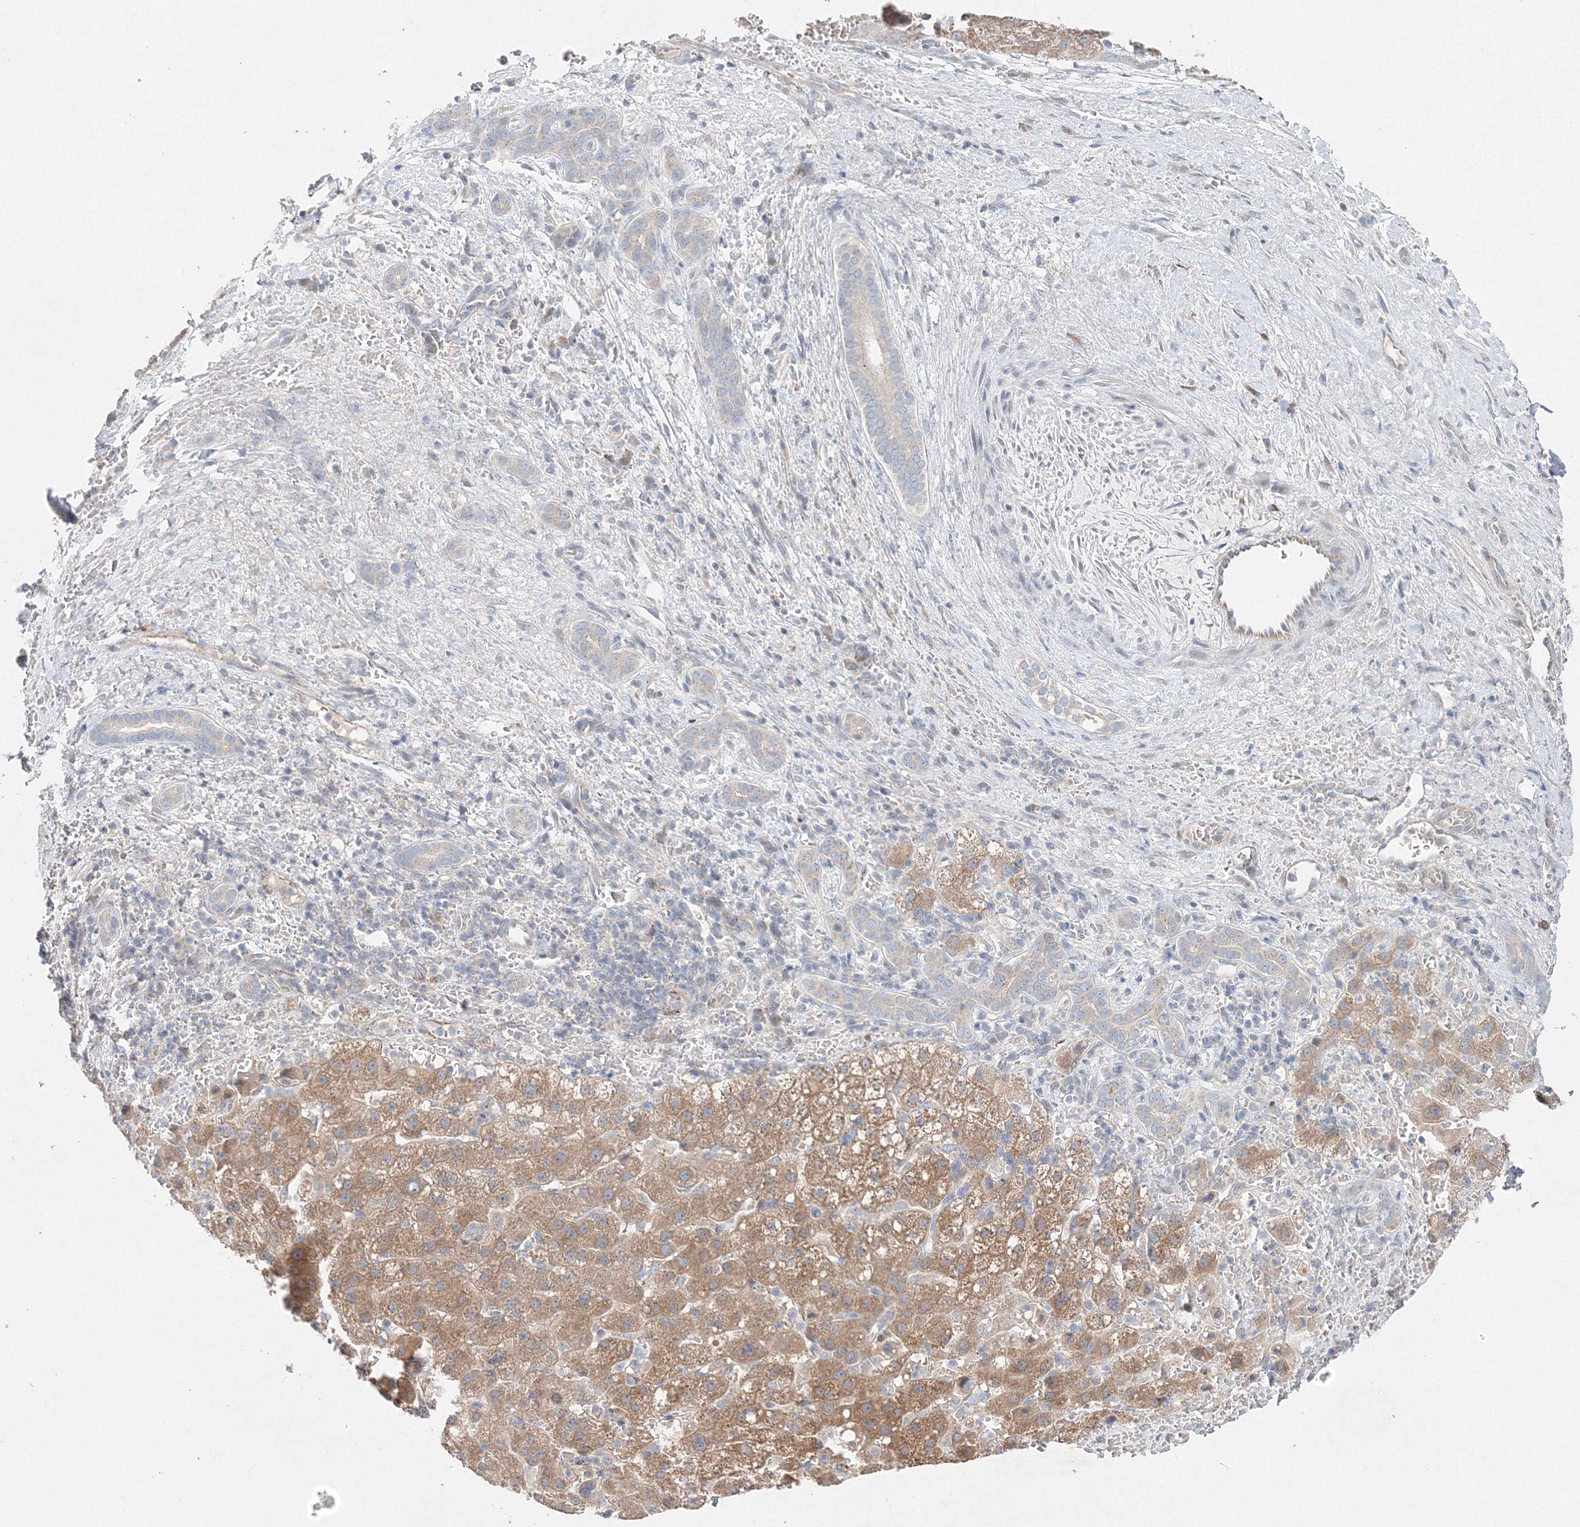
{"staining": {"intensity": "moderate", "quantity": ">75%", "location": "cytoplasmic/membranous"}, "tissue": "liver cancer", "cell_type": "Tumor cells", "image_type": "cancer", "snomed": [{"axis": "morphology", "description": "Carcinoma, Hepatocellular, NOS"}, {"axis": "topography", "description": "Liver"}], "caption": "Liver hepatocellular carcinoma tissue reveals moderate cytoplasmic/membranous expression in about >75% of tumor cells", "gene": "WDR49", "patient": {"sex": "male", "age": 57}}